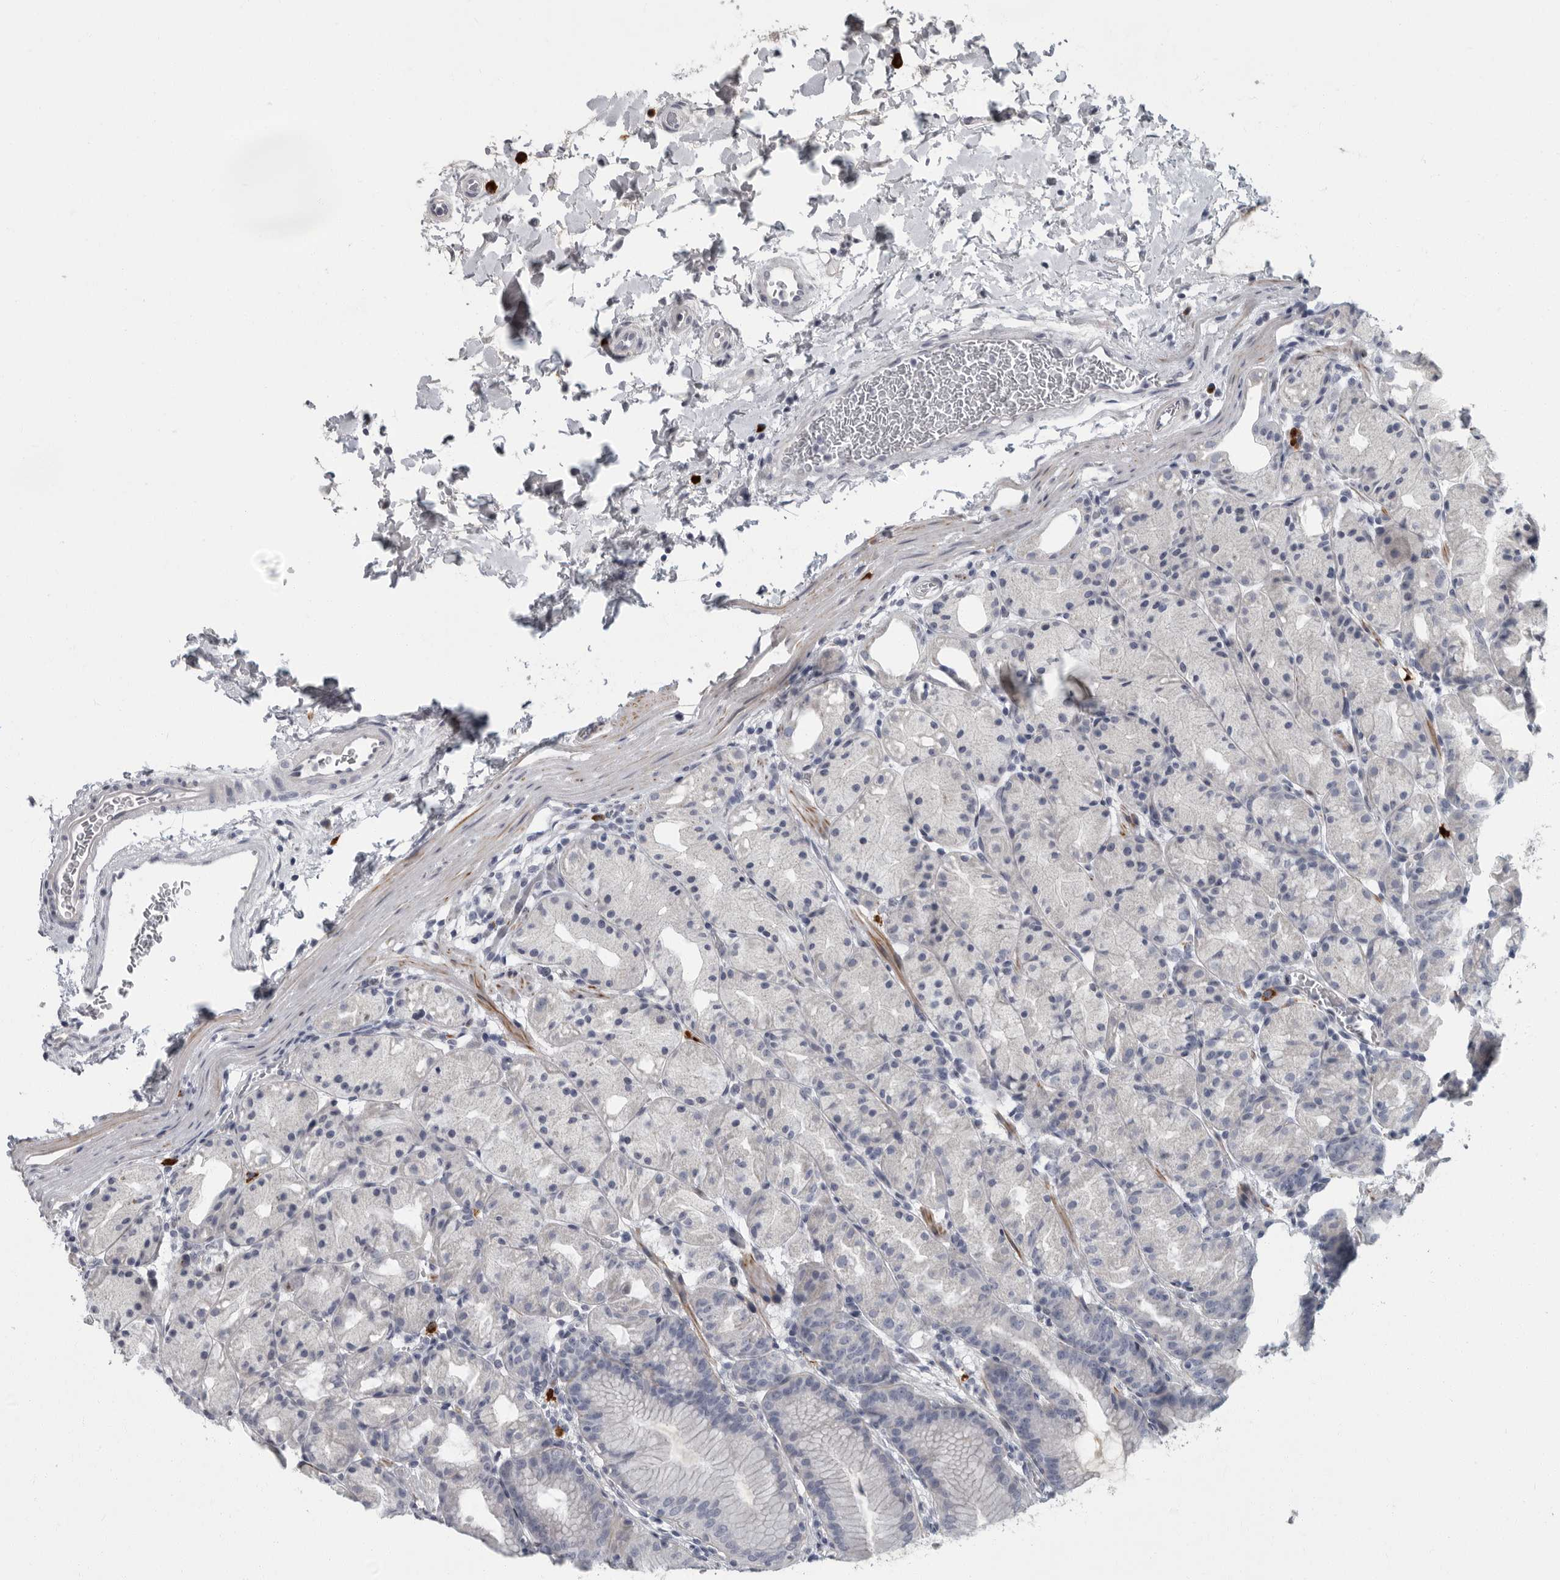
{"staining": {"intensity": "negative", "quantity": "none", "location": "none"}, "tissue": "stomach", "cell_type": "Glandular cells", "image_type": "normal", "snomed": [{"axis": "morphology", "description": "Normal tissue, NOS"}, {"axis": "topography", "description": "Stomach, upper"}], "caption": "Stomach was stained to show a protein in brown. There is no significant staining in glandular cells. The staining is performed using DAB brown chromogen with nuclei counter-stained in using hematoxylin.", "gene": "SLC25A39", "patient": {"sex": "male", "age": 48}}